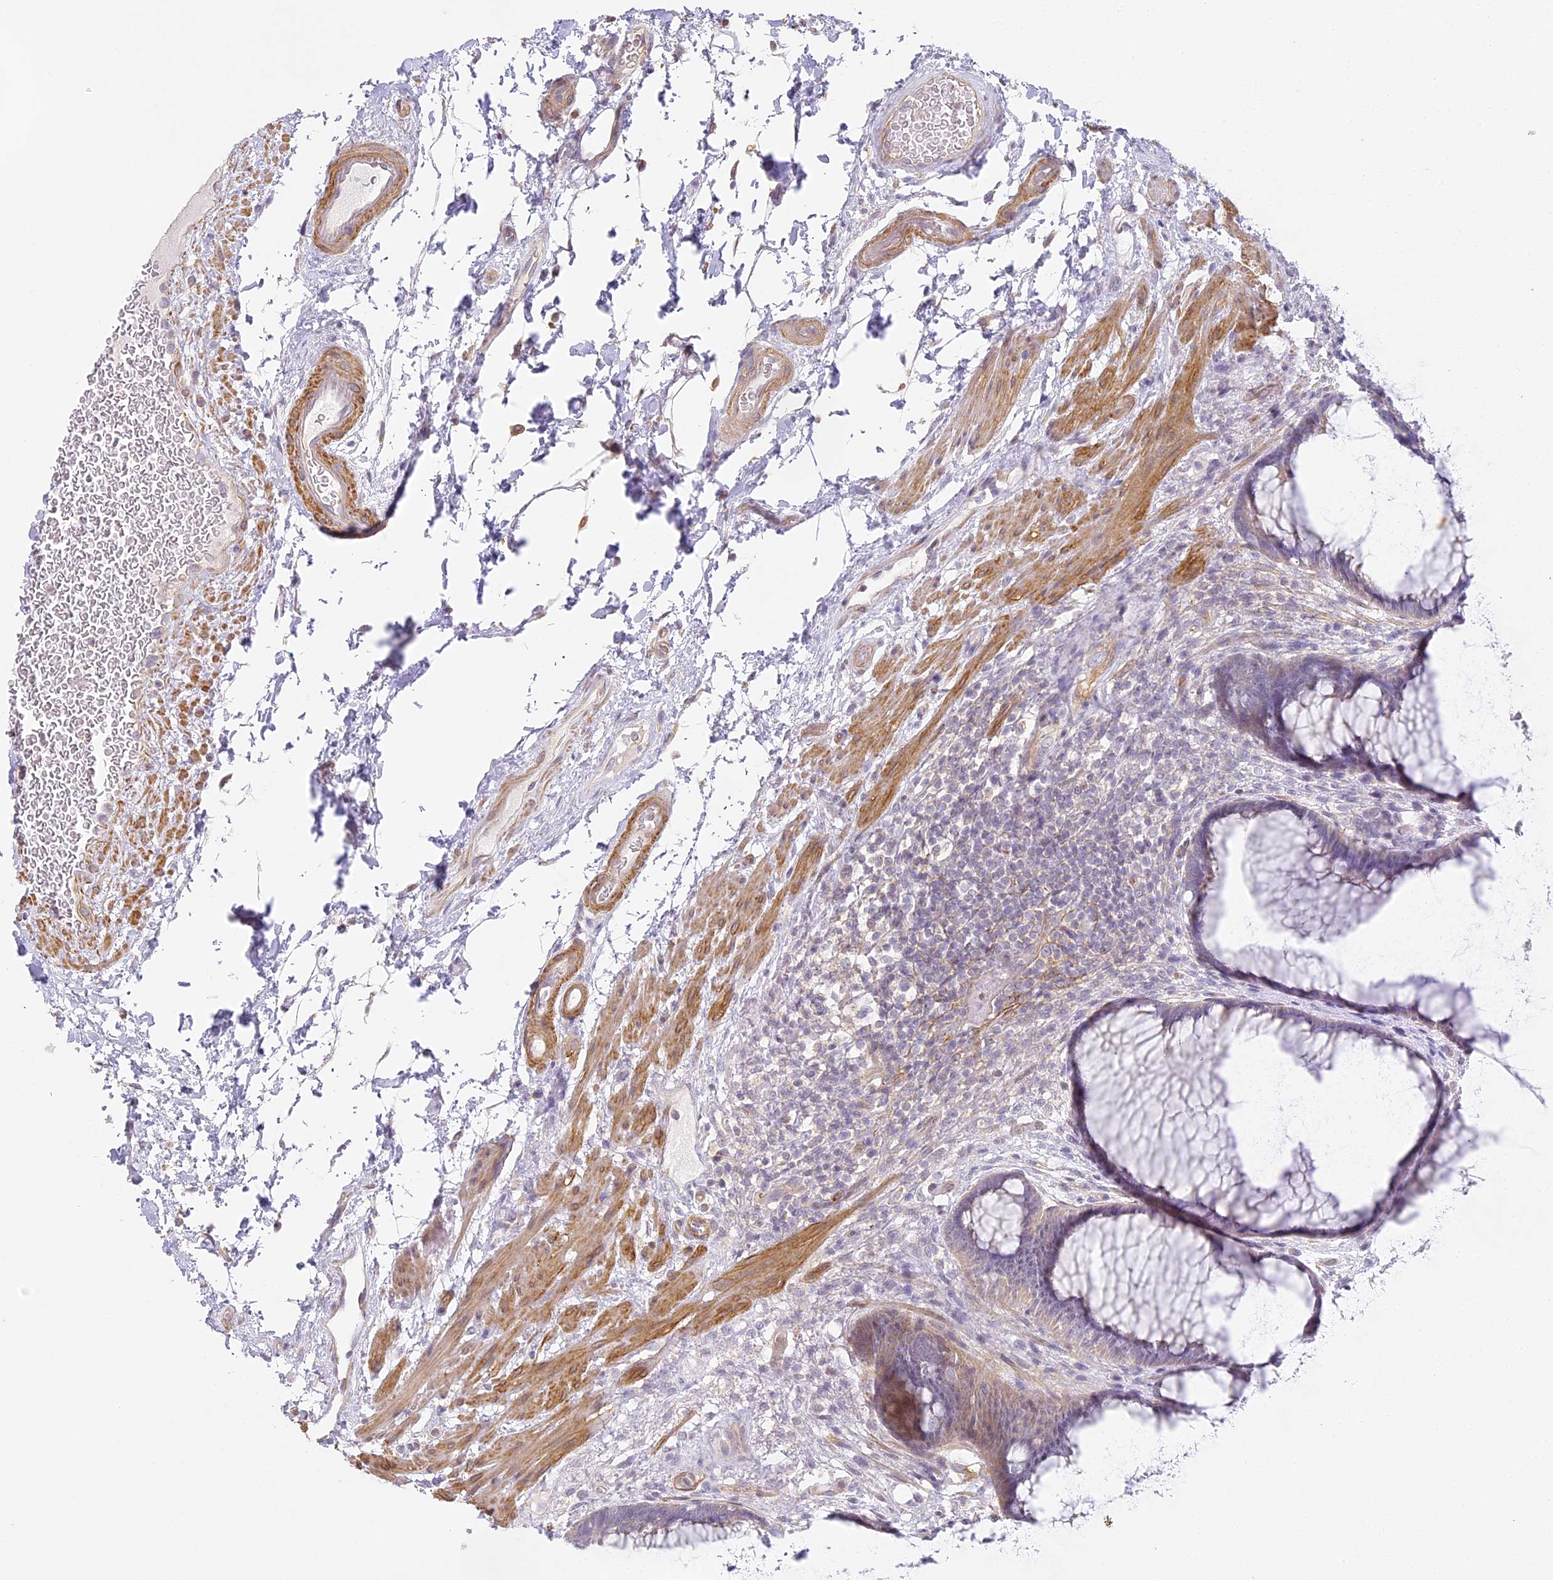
{"staining": {"intensity": "weak", "quantity": "25%-75%", "location": "cytoplasmic/membranous"}, "tissue": "rectum", "cell_type": "Glandular cells", "image_type": "normal", "snomed": [{"axis": "morphology", "description": "Normal tissue, NOS"}, {"axis": "topography", "description": "Rectum"}], "caption": "Glandular cells demonstrate low levels of weak cytoplasmic/membranous staining in about 25%-75% of cells in benign rectum.", "gene": "MED28", "patient": {"sex": "male", "age": 51}}